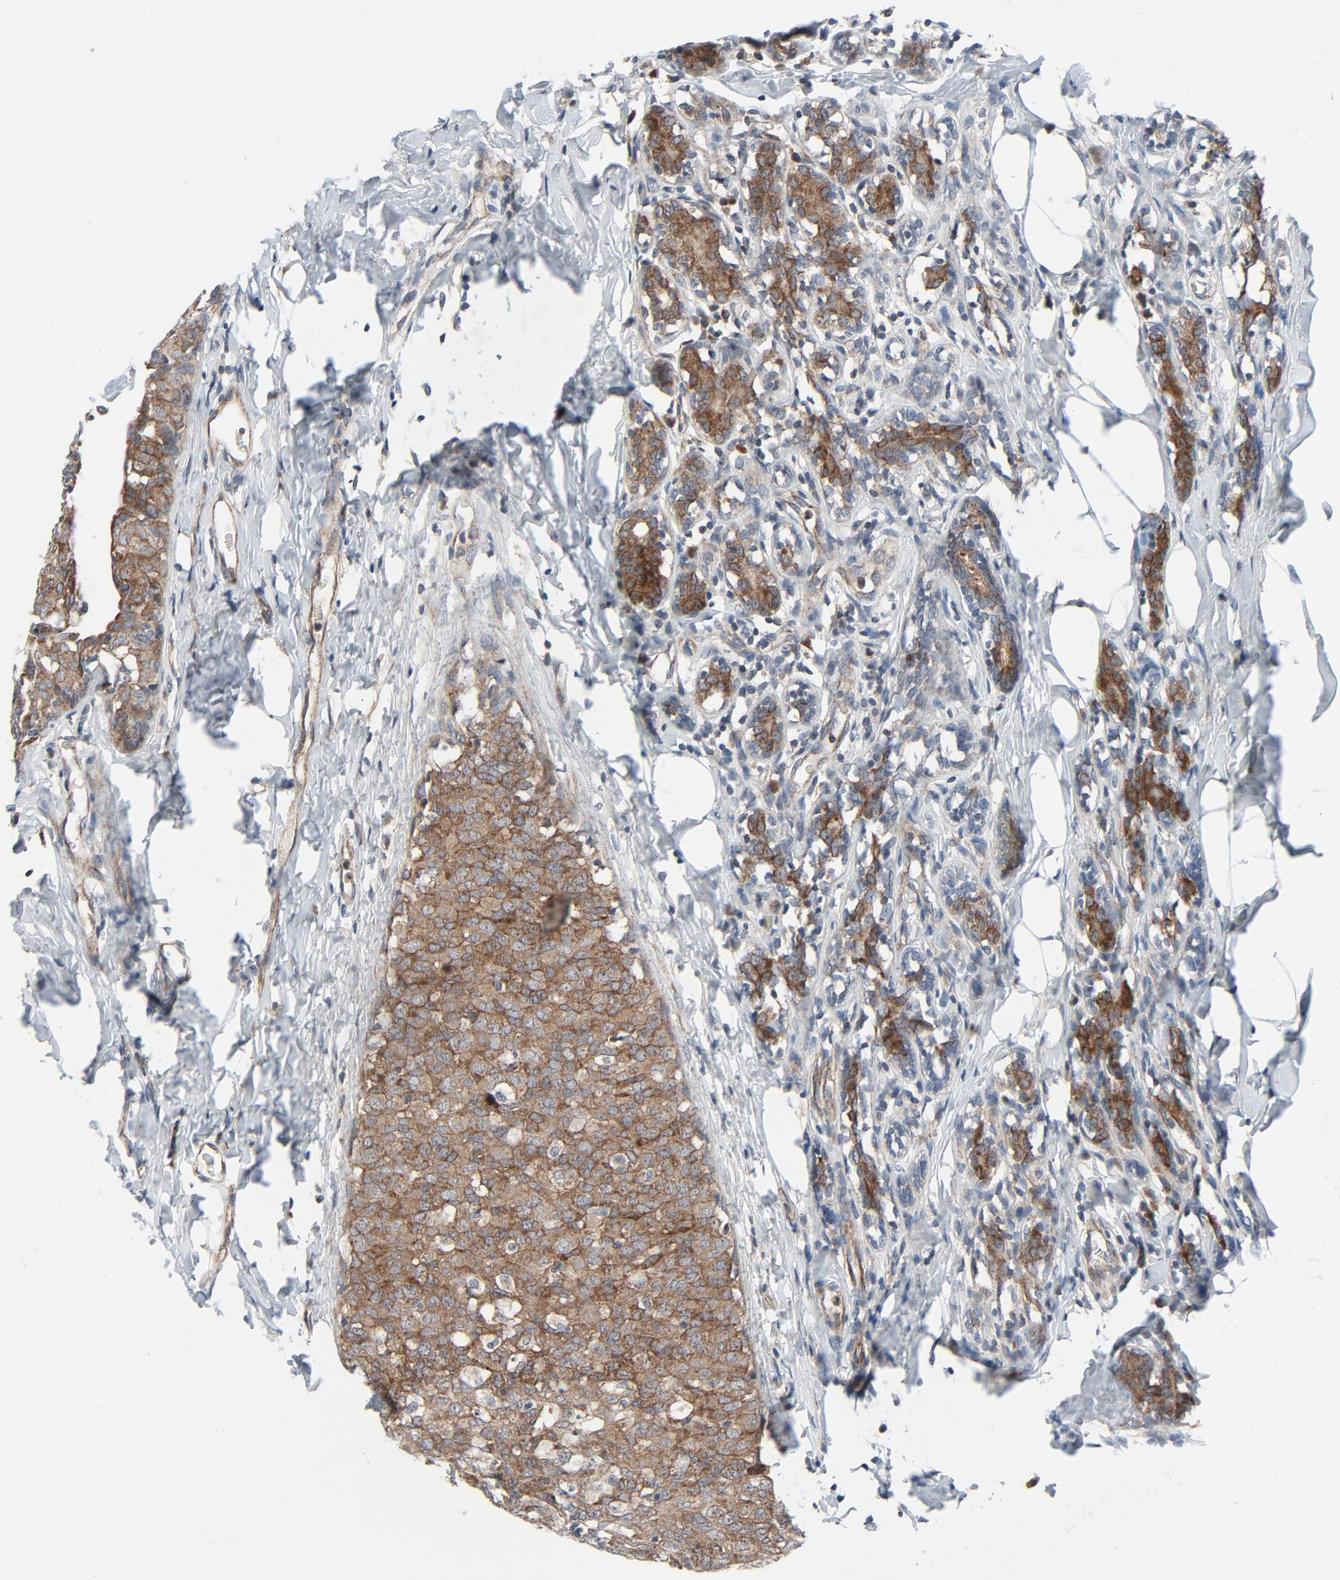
{"staining": {"intensity": "weak", "quantity": ">75%", "location": "cytoplasmic/membranous"}, "tissue": "breast cancer", "cell_type": "Tumor cells", "image_type": "cancer", "snomed": [{"axis": "morphology", "description": "Duct carcinoma"}, {"axis": "topography", "description": "Breast"}], "caption": "Tumor cells show low levels of weak cytoplasmic/membranous staining in approximately >75% of cells in human breast cancer (infiltrating ductal carcinoma).", "gene": "TSG101", "patient": {"sex": "female", "age": 40}}